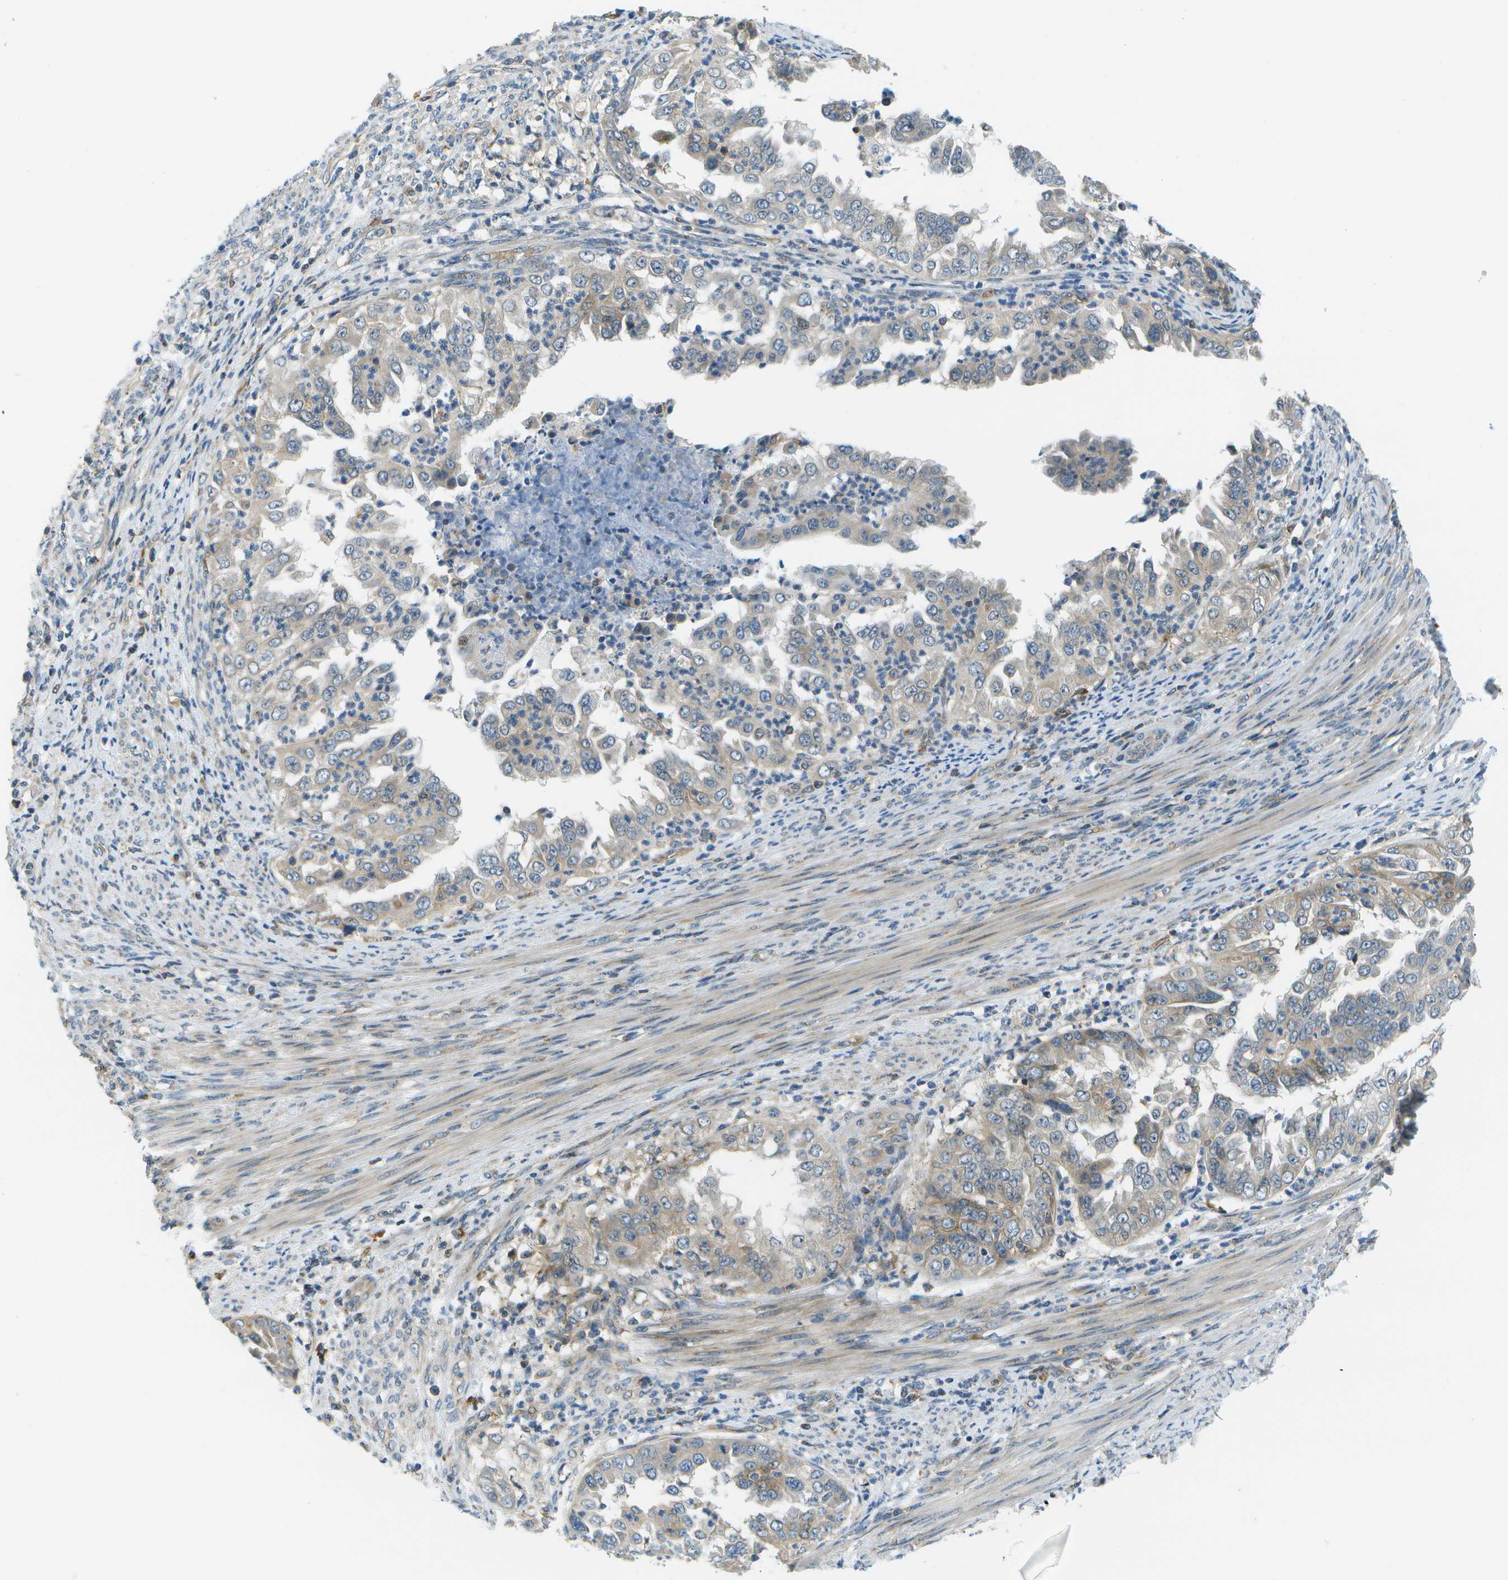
{"staining": {"intensity": "weak", "quantity": "25%-75%", "location": "cytoplasmic/membranous"}, "tissue": "endometrial cancer", "cell_type": "Tumor cells", "image_type": "cancer", "snomed": [{"axis": "morphology", "description": "Adenocarcinoma, NOS"}, {"axis": "topography", "description": "Endometrium"}], "caption": "Human endometrial cancer (adenocarcinoma) stained for a protein (brown) demonstrates weak cytoplasmic/membranous positive expression in about 25%-75% of tumor cells.", "gene": "CTIF", "patient": {"sex": "female", "age": 85}}